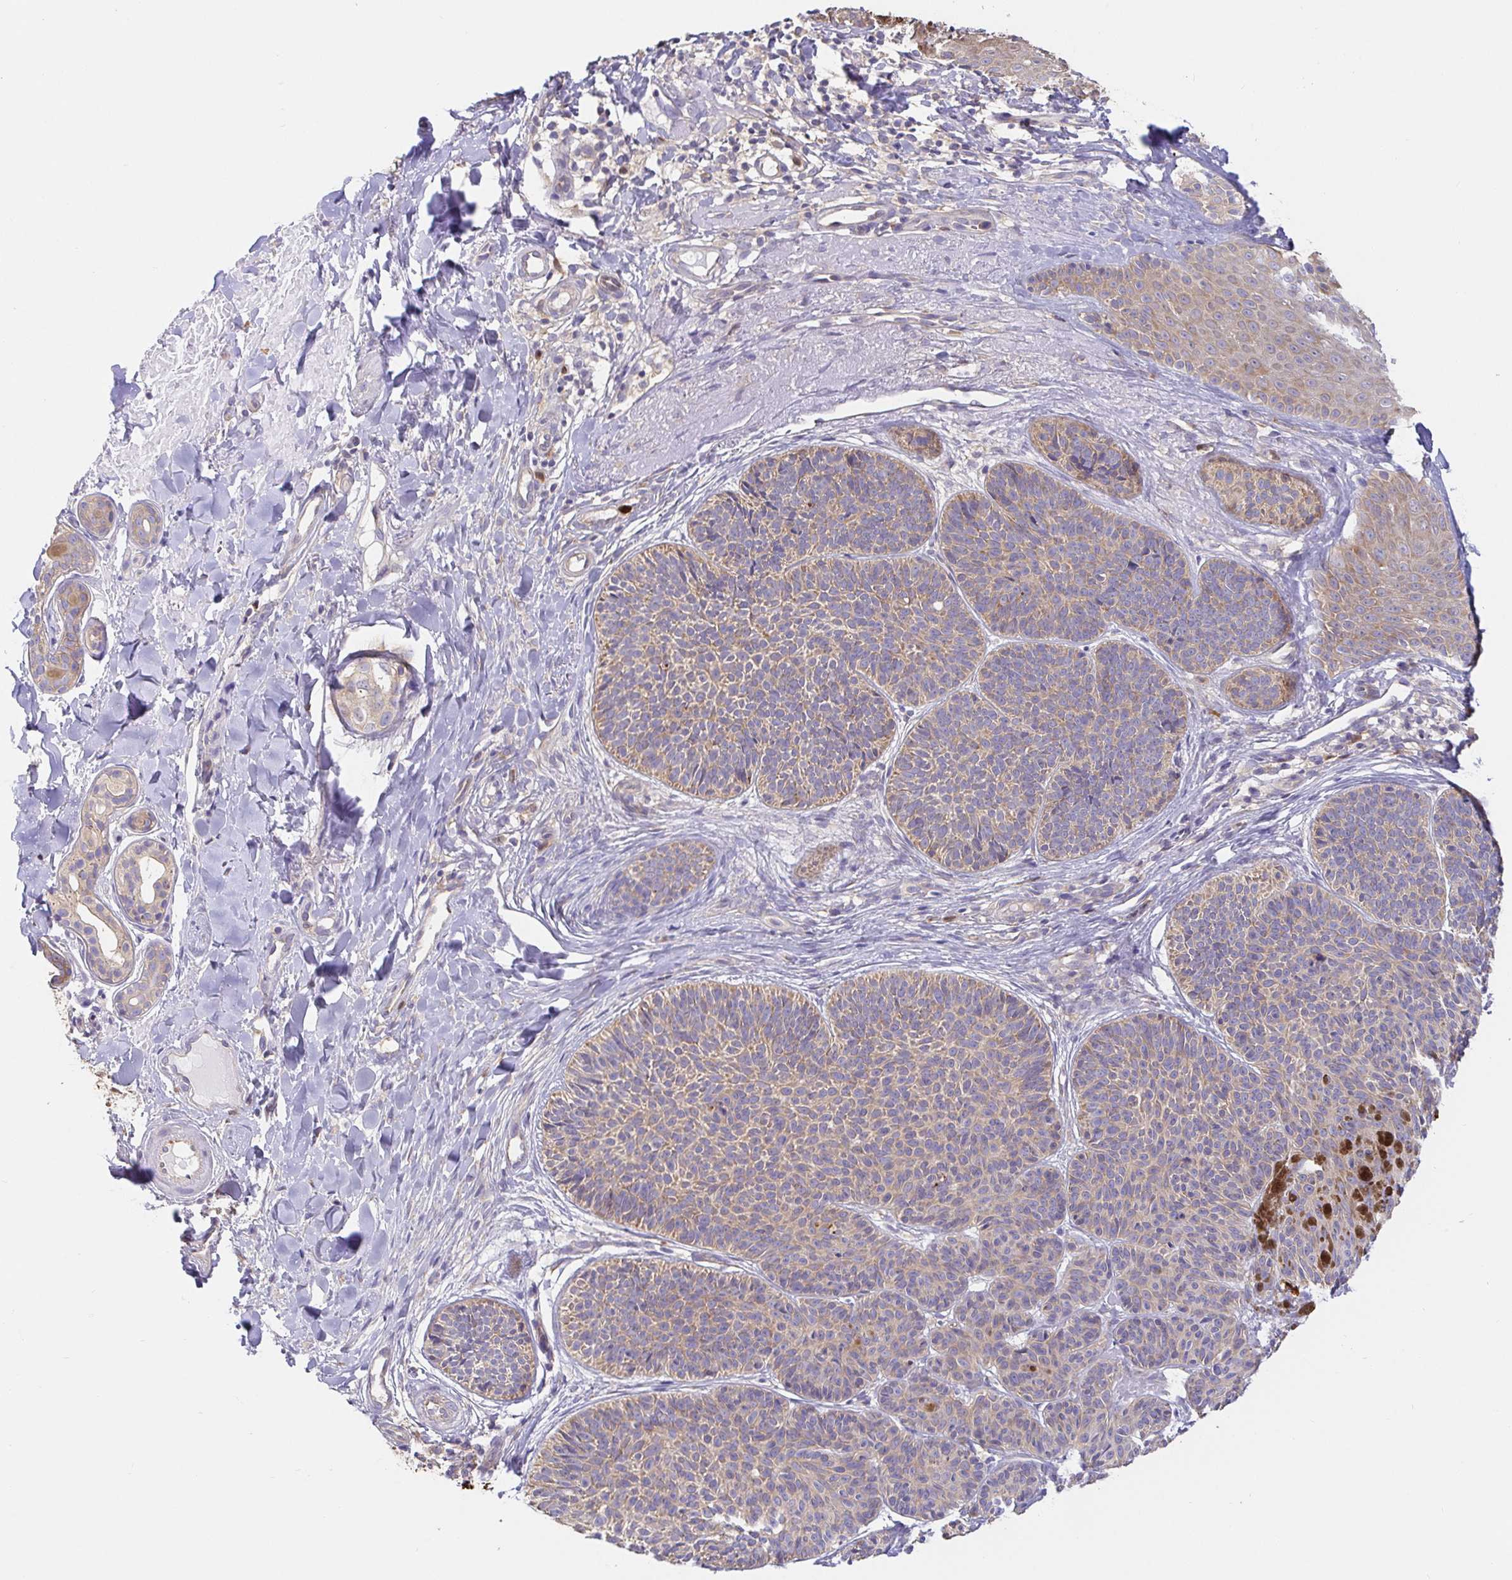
{"staining": {"intensity": "weak", "quantity": "25%-75%", "location": "cytoplasmic/membranous"}, "tissue": "skin cancer", "cell_type": "Tumor cells", "image_type": "cancer", "snomed": [{"axis": "morphology", "description": "Basal cell carcinoma"}, {"axis": "topography", "description": "Skin"}], "caption": "Skin cancer (basal cell carcinoma) was stained to show a protein in brown. There is low levels of weak cytoplasmic/membranous expression in approximately 25%-75% of tumor cells. (DAB (3,3'-diaminobenzidine) IHC with brightfield microscopy, high magnification).", "gene": "PDPK1", "patient": {"sex": "male", "age": 82}}